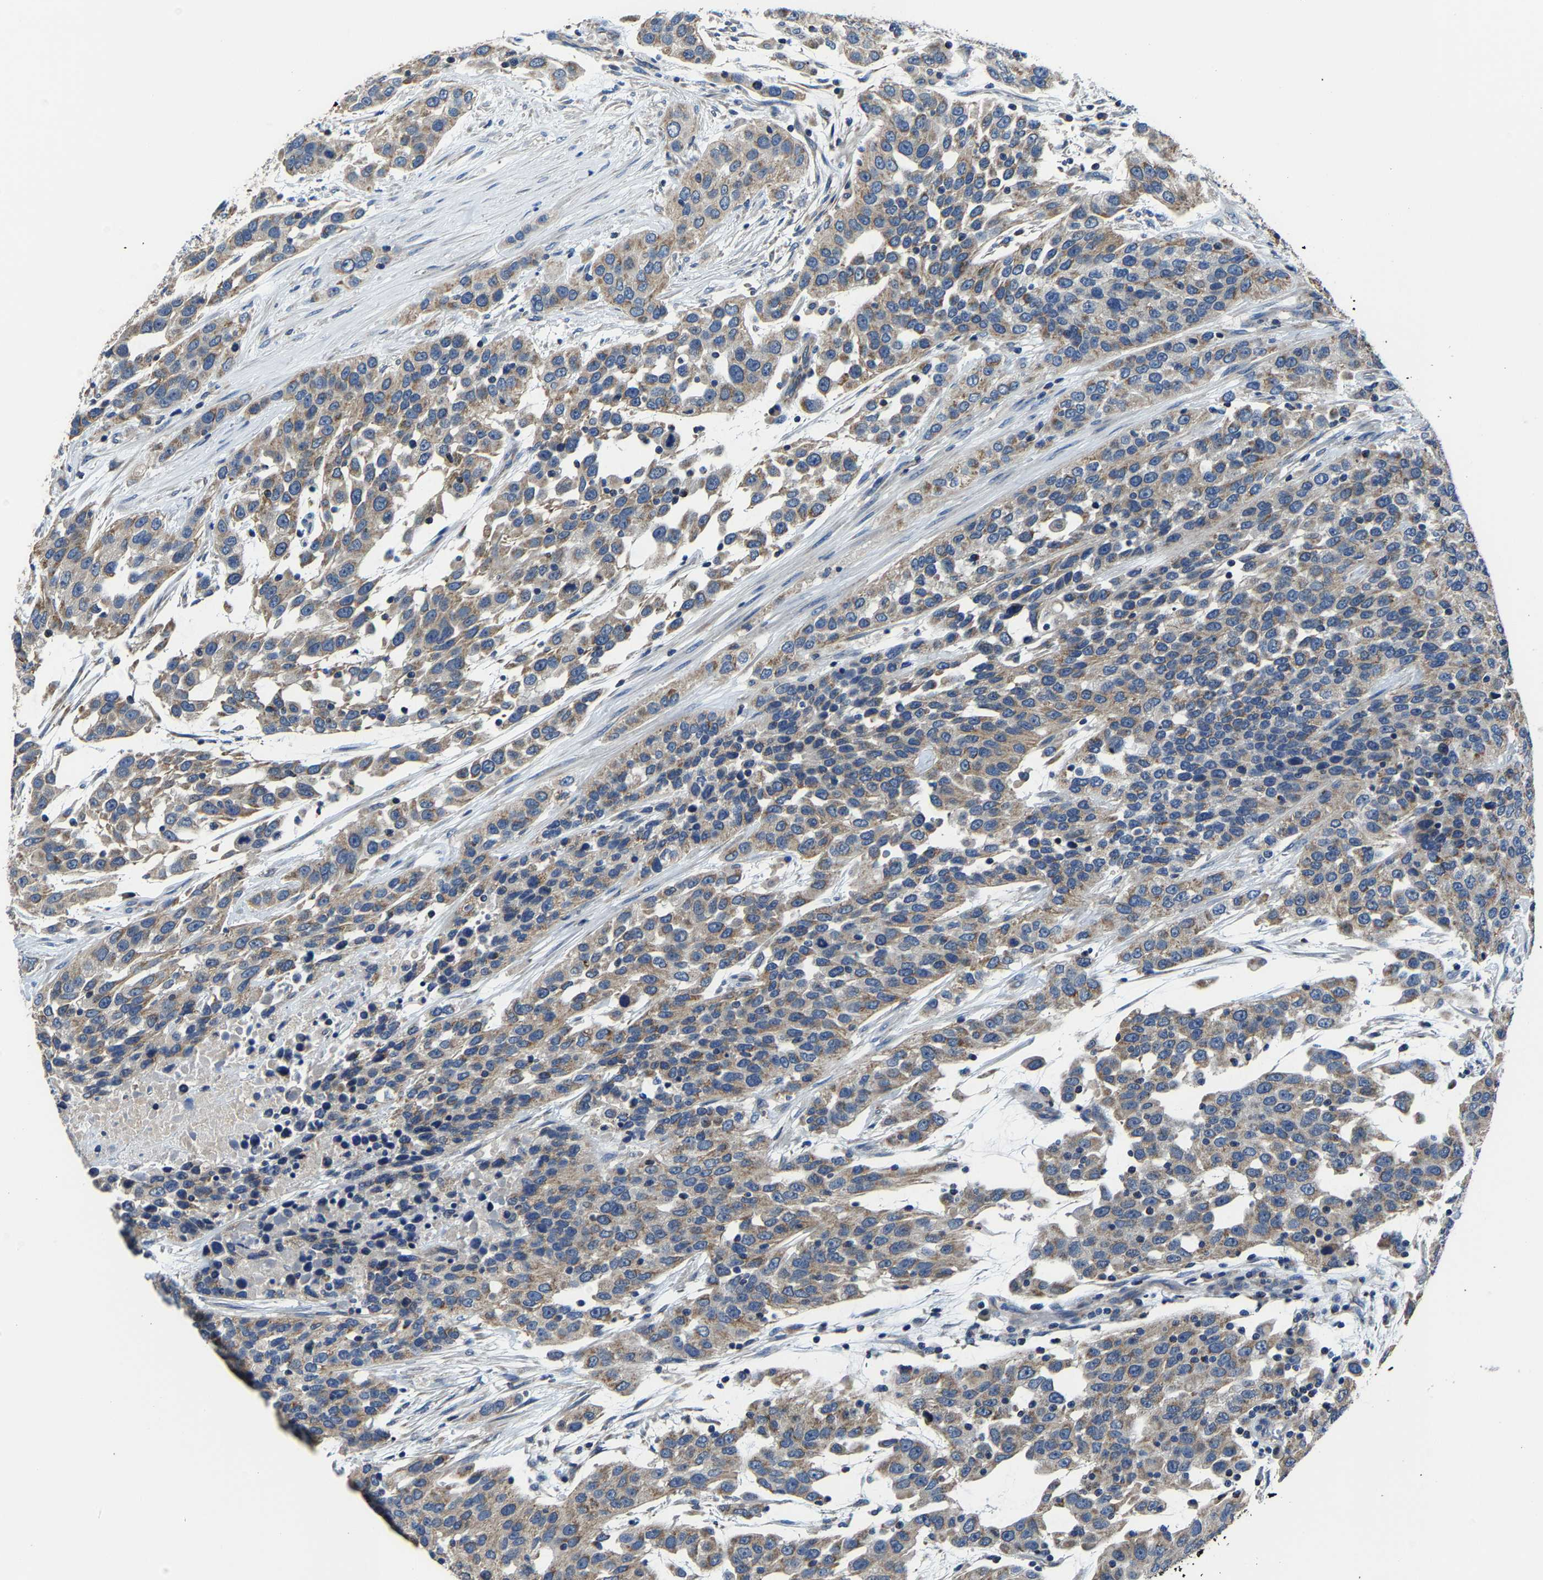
{"staining": {"intensity": "weak", "quantity": ">75%", "location": "cytoplasmic/membranous"}, "tissue": "urothelial cancer", "cell_type": "Tumor cells", "image_type": "cancer", "snomed": [{"axis": "morphology", "description": "Urothelial carcinoma, High grade"}, {"axis": "topography", "description": "Urinary bladder"}], "caption": "This image demonstrates immunohistochemistry (IHC) staining of human high-grade urothelial carcinoma, with low weak cytoplasmic/membranous expression in about >75% of tumor cells.", "gene": "AGK", "patient": {"sex": "female", "age": 80}}